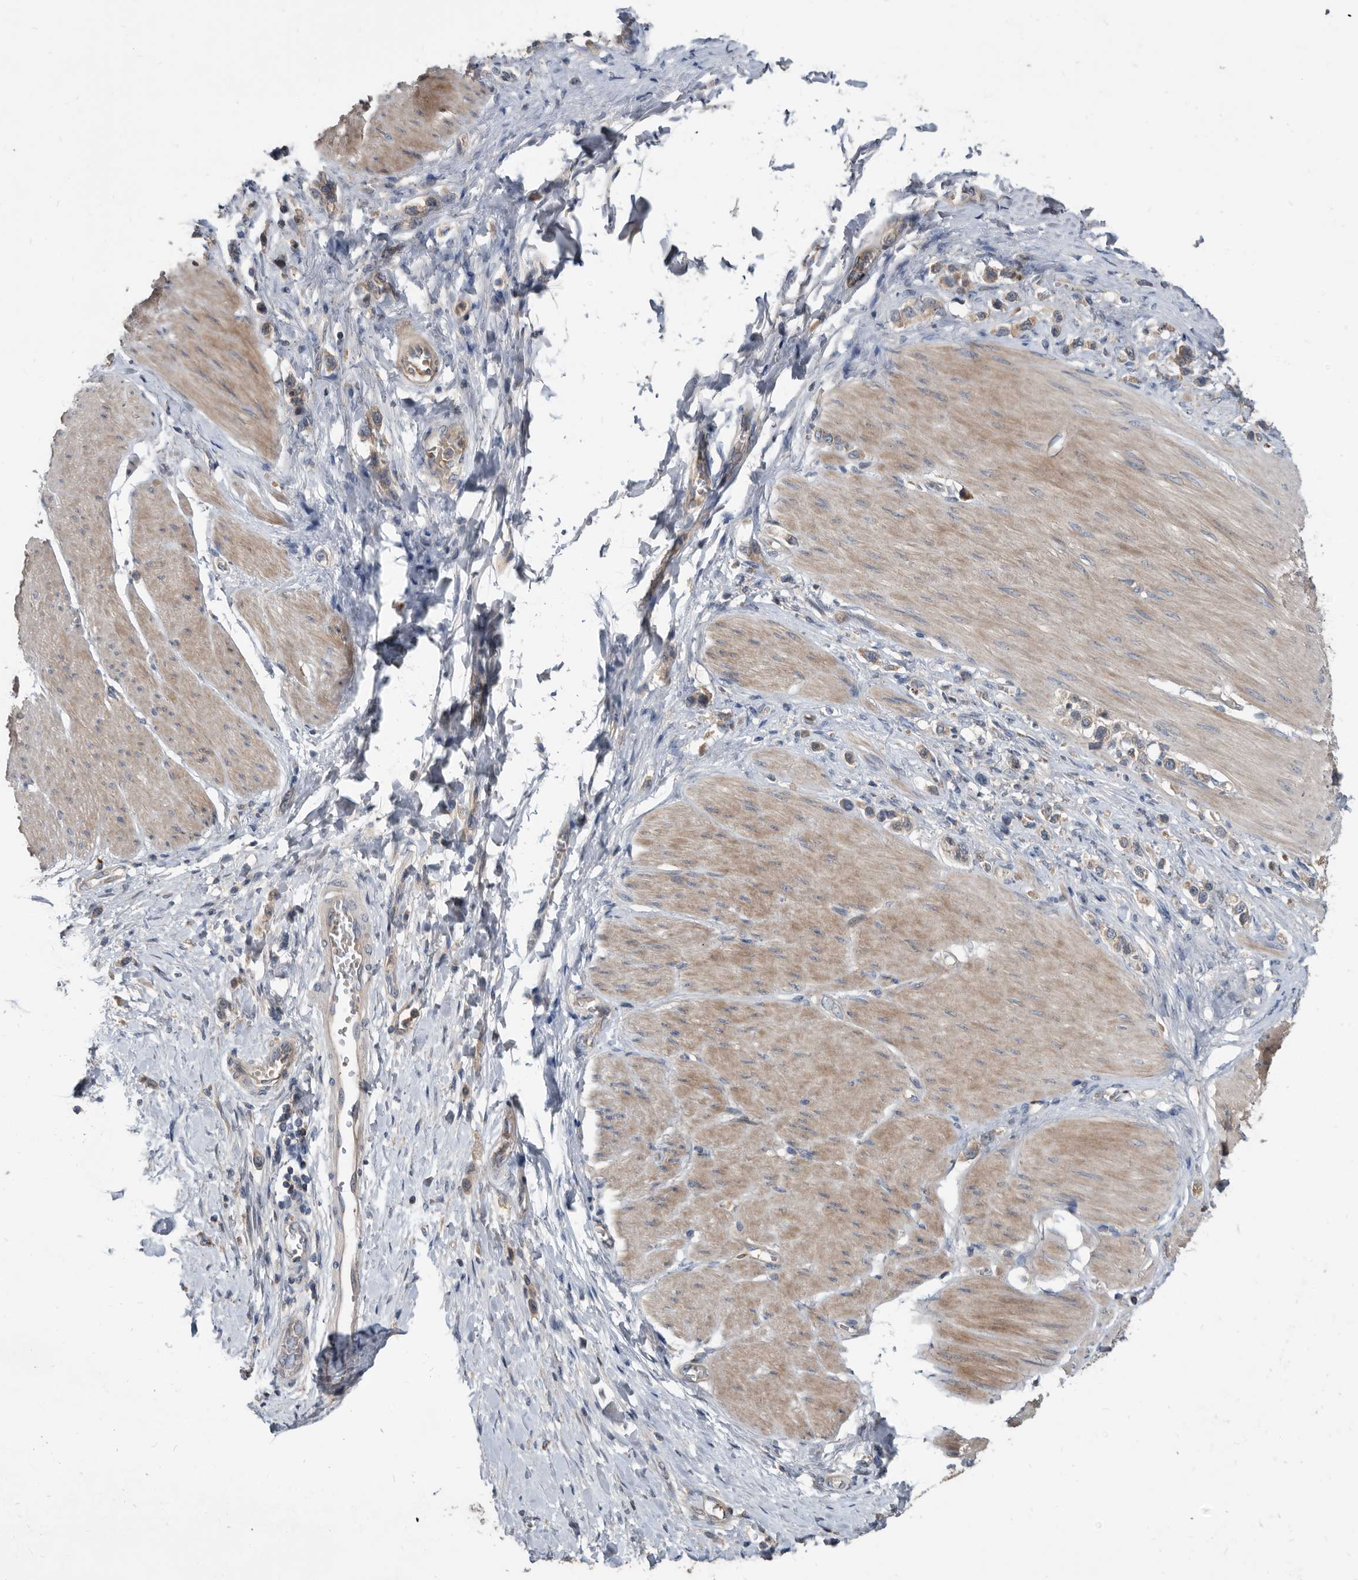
{"staining": {"intensity": "weak", "quantity": "<25%", "location": "cytoplasmic/membranous"}, "tissue": "stomach cancer", "cell_type": "Tumor cells", "image_type": "cancer", "snomed": [{"axis": "morphology", "description": "Adenocarcinoma, NOS"}, {"axis": "topography", "description": "Stomach"}], "caption": "Immunohistochemical staining of human stomach adenocarcinoma exhibits no significant staining in tumor cells.", "gene": "APEH", "patient": {"sex": "female", "age": 65}}